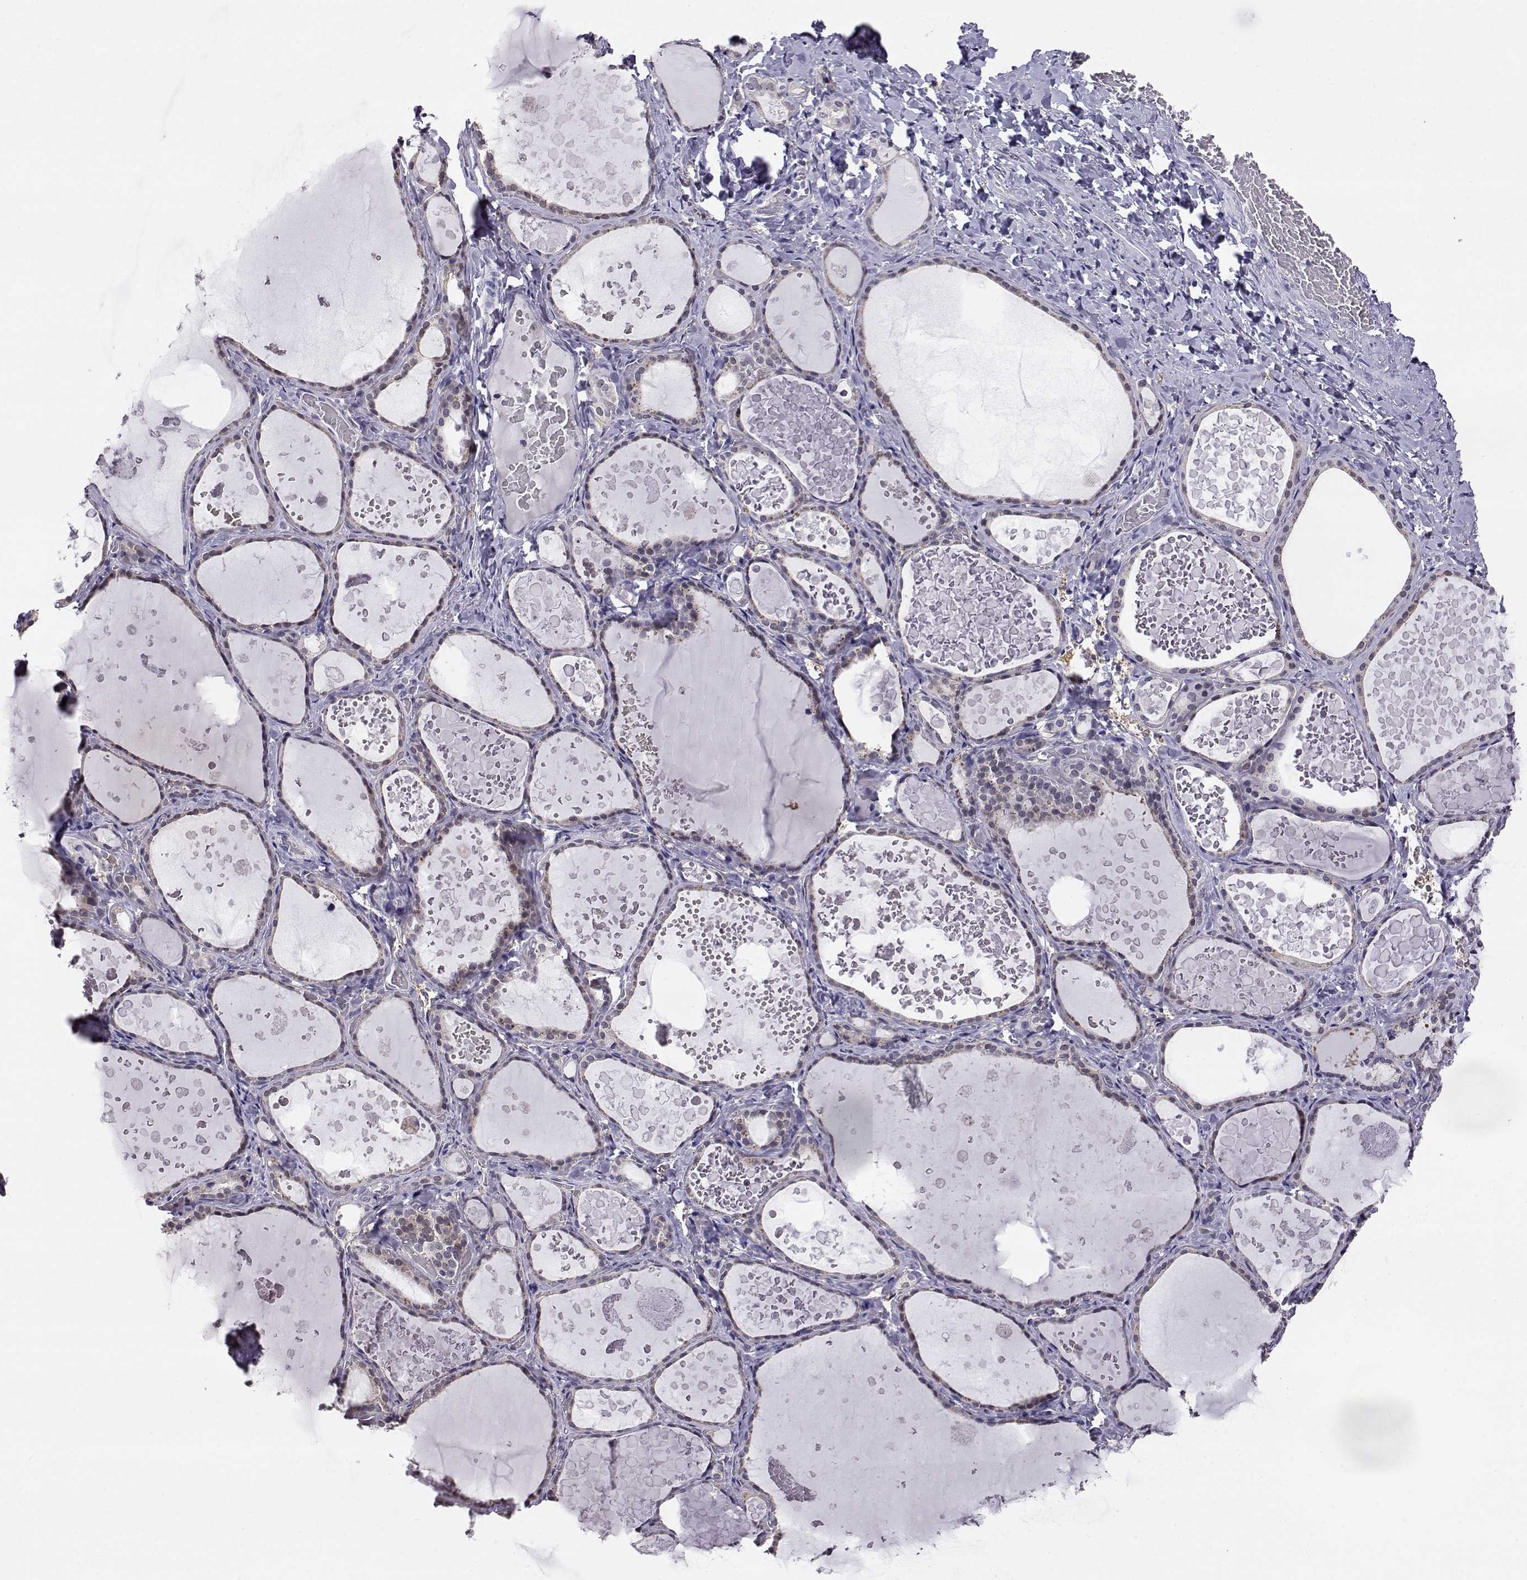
{"staining": {"intensity": "negative", "quantity": "none", "location": "none"}, "tissue": "thyroid gland", "cell_type": "Glandular cells", "image_type": "normal", "snomed": [{"axis": "morphology", "description": "Normal tissue, NOS"}, {"axis": "topography", "description": "Thyroid gland"}], "caption": "A high-resolution micrograph shows immunohistochemistry (IHC) staining of normal thyroid gland, which demonstrates no significant positivity in glandular cells.", "gene": "AKR1B1", "patient": {"sex": "female", "age": 56}}